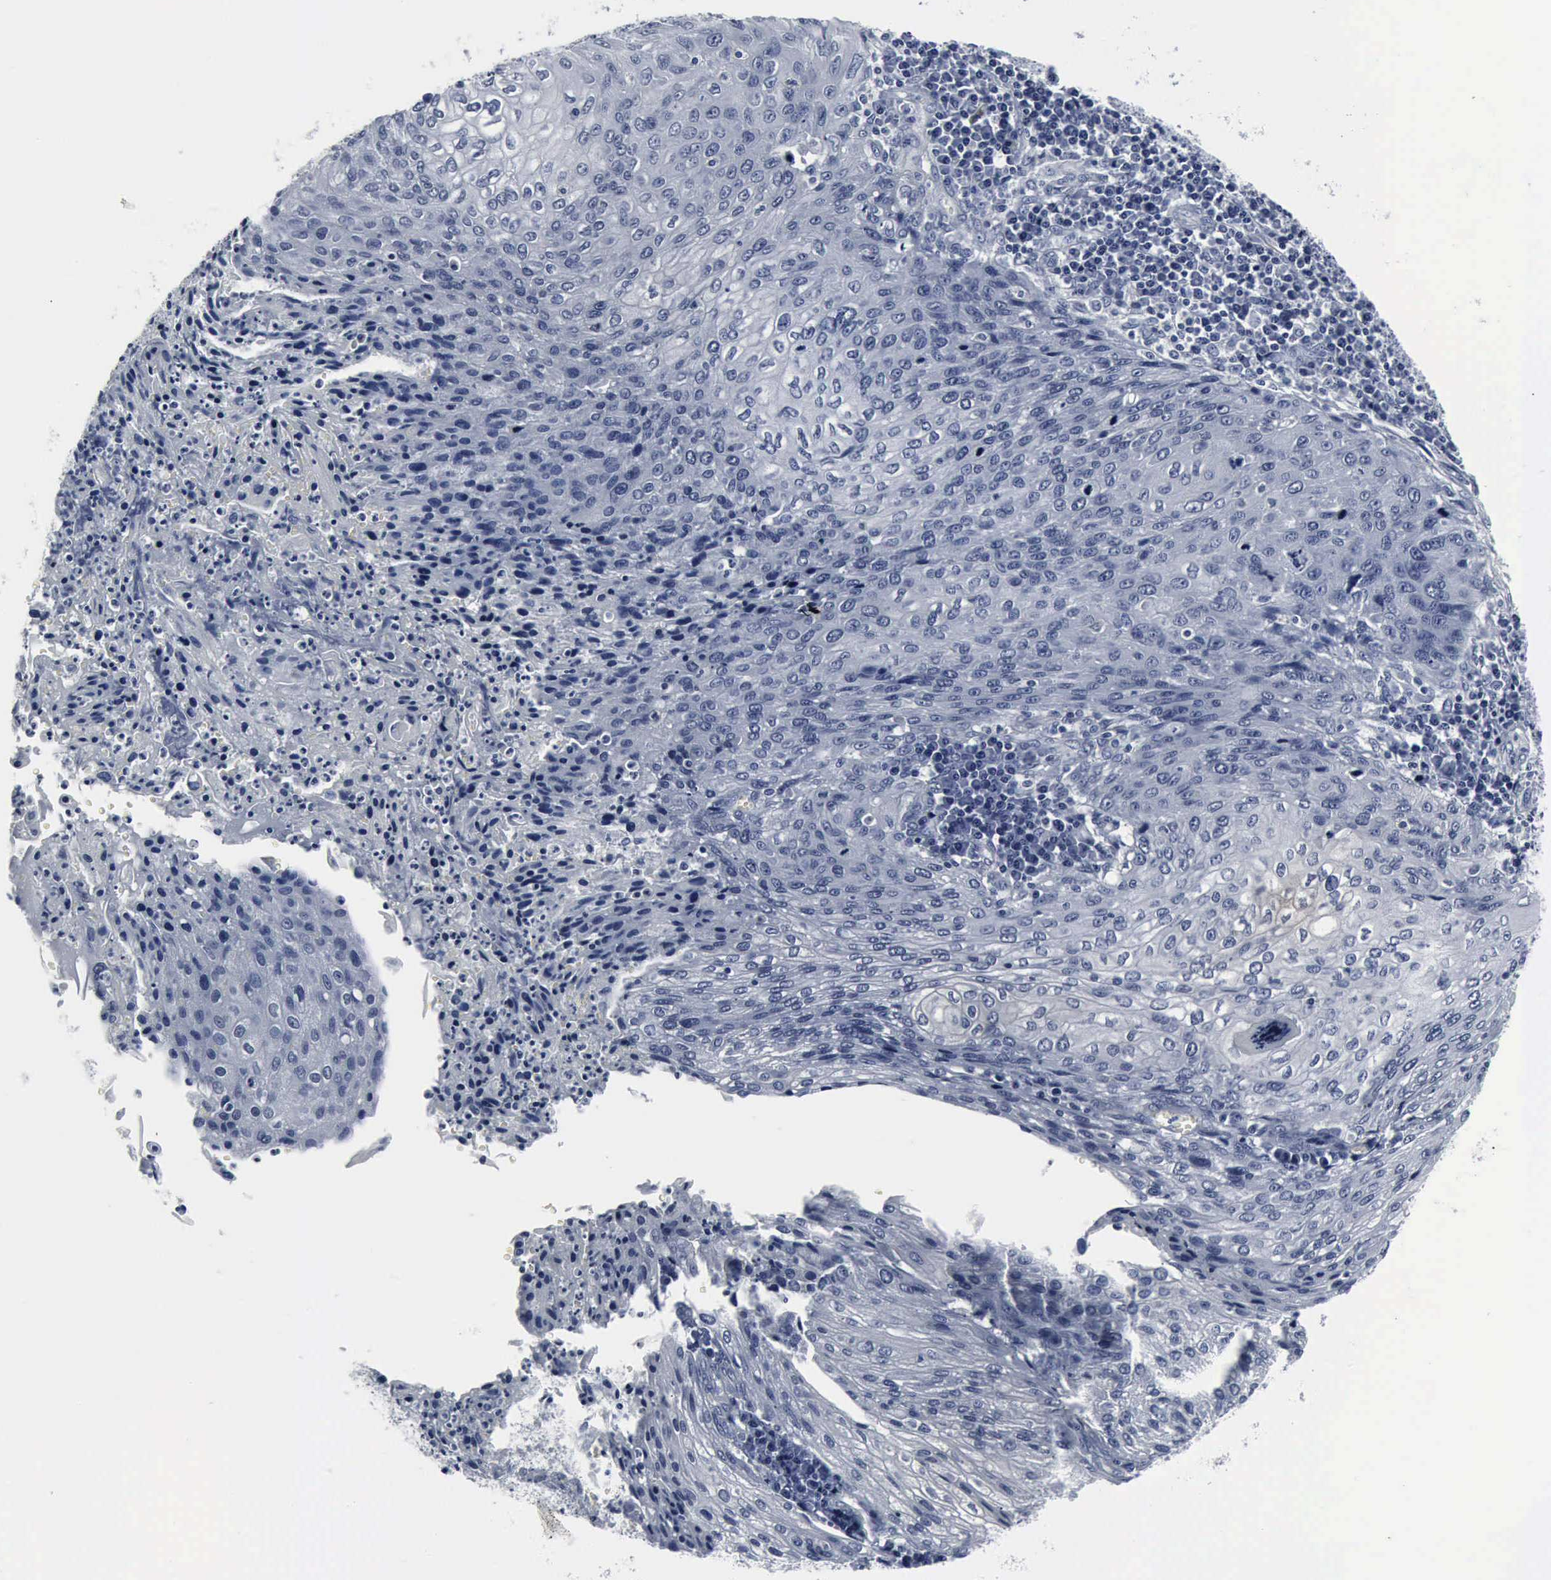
{"staining": {"intensity": "negative", "quantity": "none", "location": "none"}, "tissue": "cervical cancer", "cell_type": "Tumor cells", "image_type": "cancer", "snomed": [{"axis": "morphology", "description": "Squamous cell carcinoma, NOS"}, {"axis": "topography", "description": "Cervix"}], "caption": "Immunohistochemistry of human cervical cancer demonstrates no staining in tumor cells. Nuclei are stained in blue.", "gene": "SNAP25", "patient": {"sex": "female", "age": 32}}